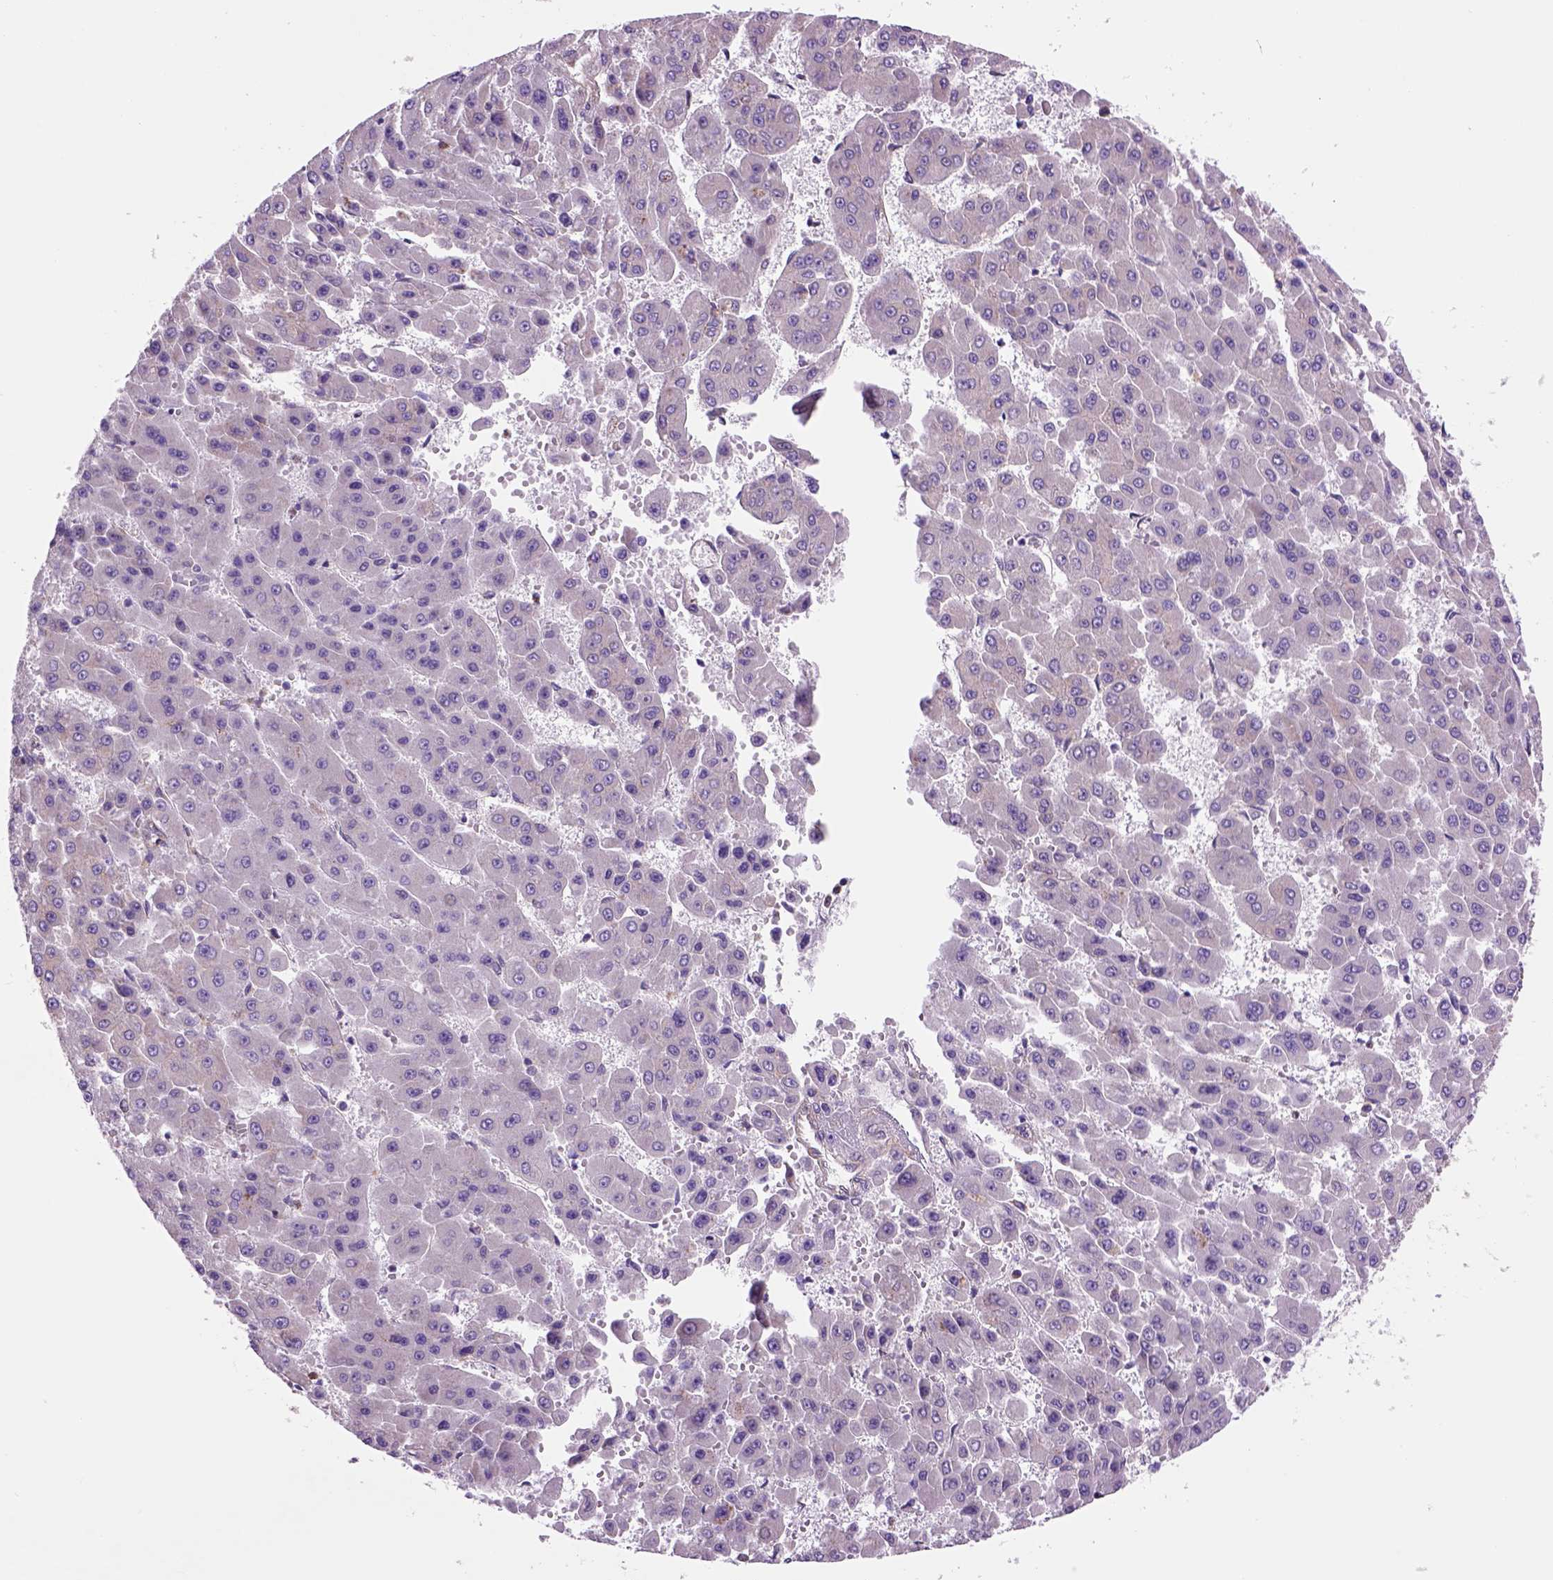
{"staining": {"intensity": "negative", "quantity": "none", "location": "none"}, "tissue": "liver cancer", "cell_type": "Tumor cells", "image_type": "cancer", "snomed": [{"axis": "morphology", "description": "Carcinoma, Hepatocellular, NOS"}, {"axis": "topography", "description": "Liver"}], "caption": "Protein analysis of liver hepatocellular carcinoma demonstrates no significant staining in tumor cells. (Stains: DAB (3,3'-diaminobenzidine) IHC with hematoxylin counter stain, Microscopy: brightfield microscopy at high magnification).", "gene": "PIAS3", "patient": {"sex": "male", "age": 78}}